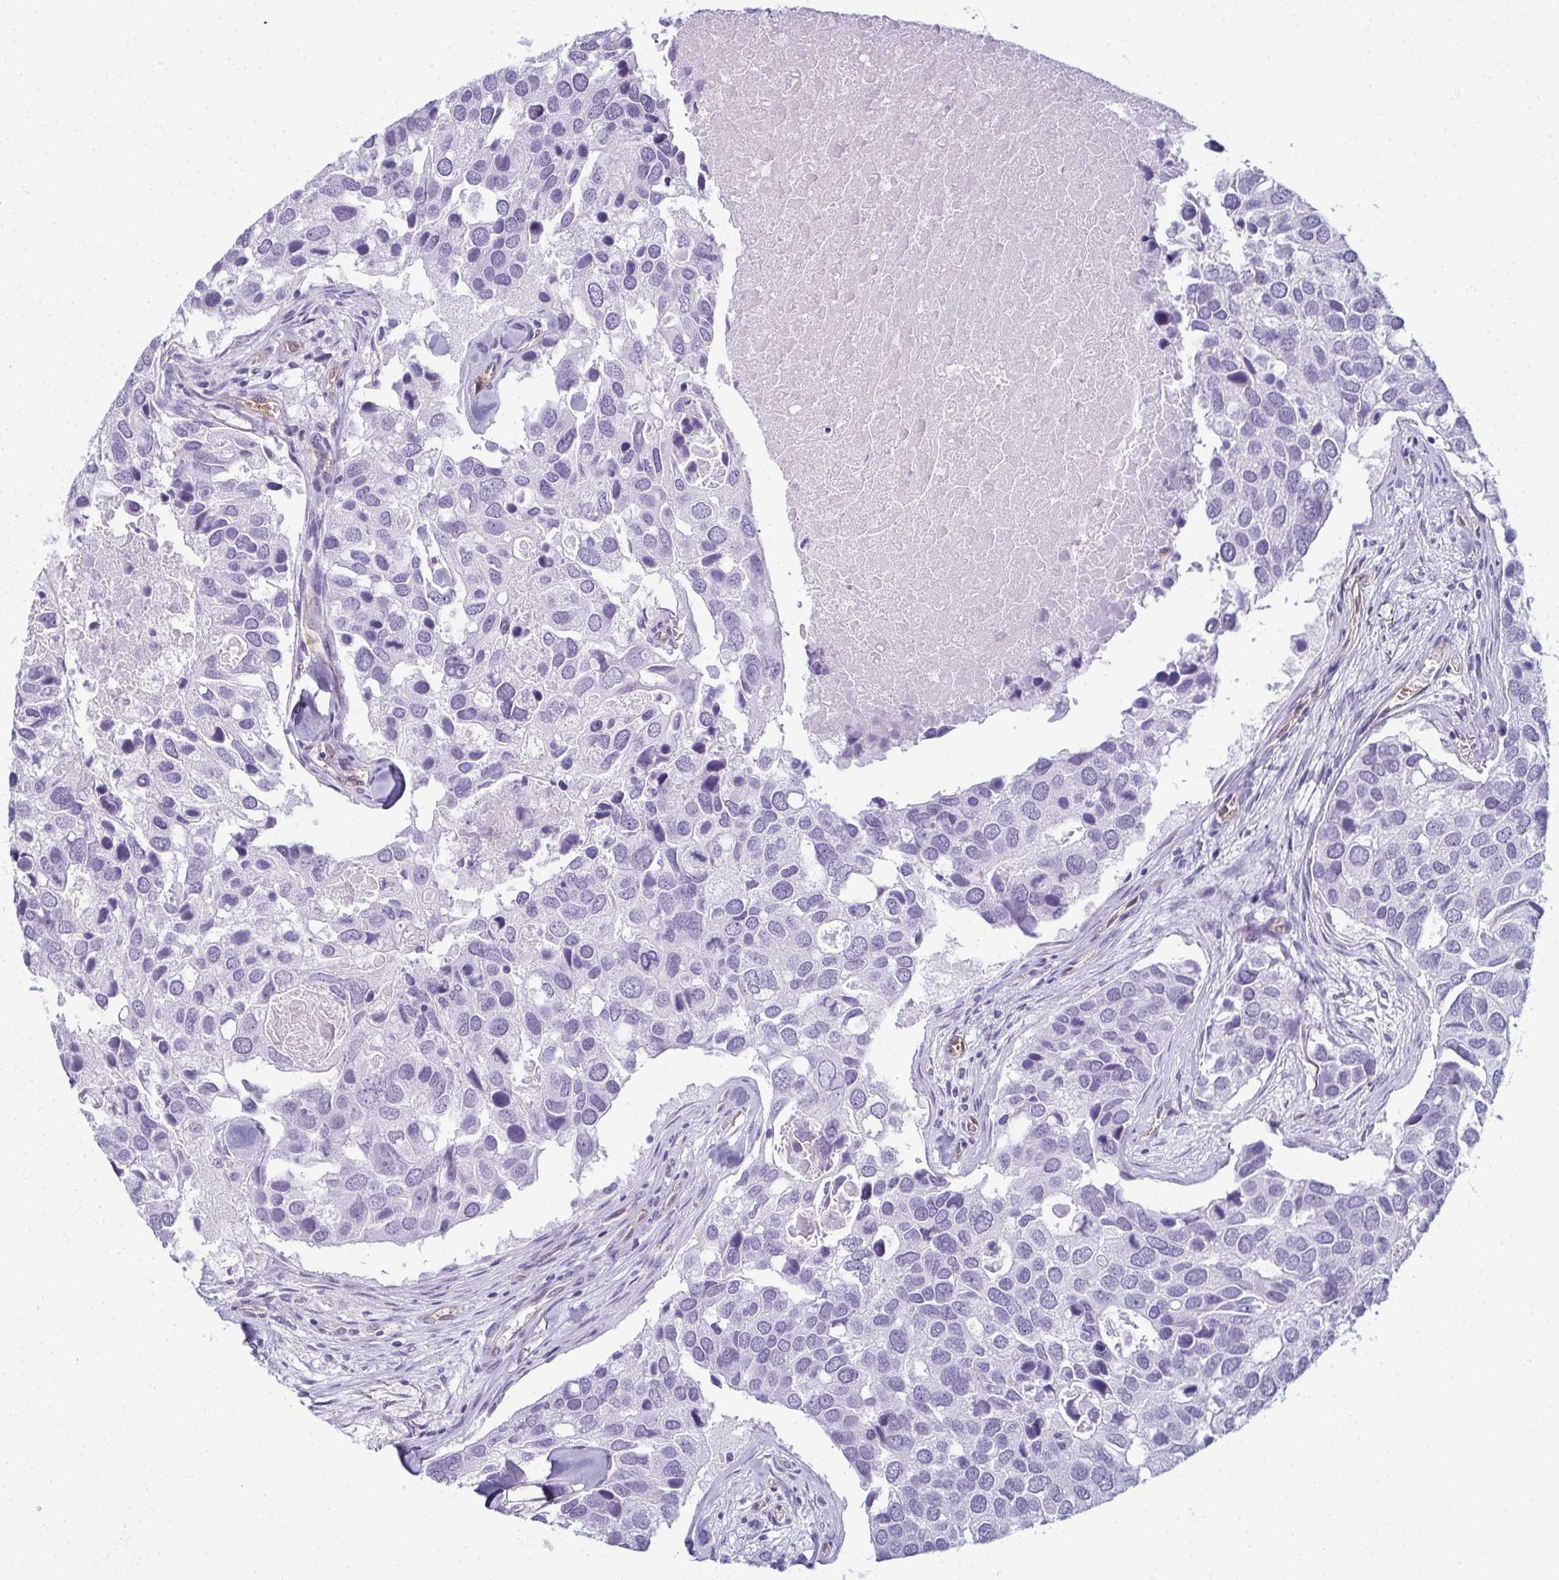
{"staining": {"intensity": "negative", "quantity": "none", "location": "none"}, "tissue": "breast cancer", "cell_type": "Tumor cells", "image_type": "cancer", "snomed": [{"axis": "morphology", "description": "Duct carcinoma"}, {"axis": "topography", "description": "Breast"}], "caption": "High magnification brightfield microscopy of breast cancer stained with DAB (3,3'-diaminobenzidine) (brown) and counterstained with hematoxylin (blue): tumor cells show no significant positivity.", "gene": "CDA", "patient": {"sex": "female", "age": 83}}